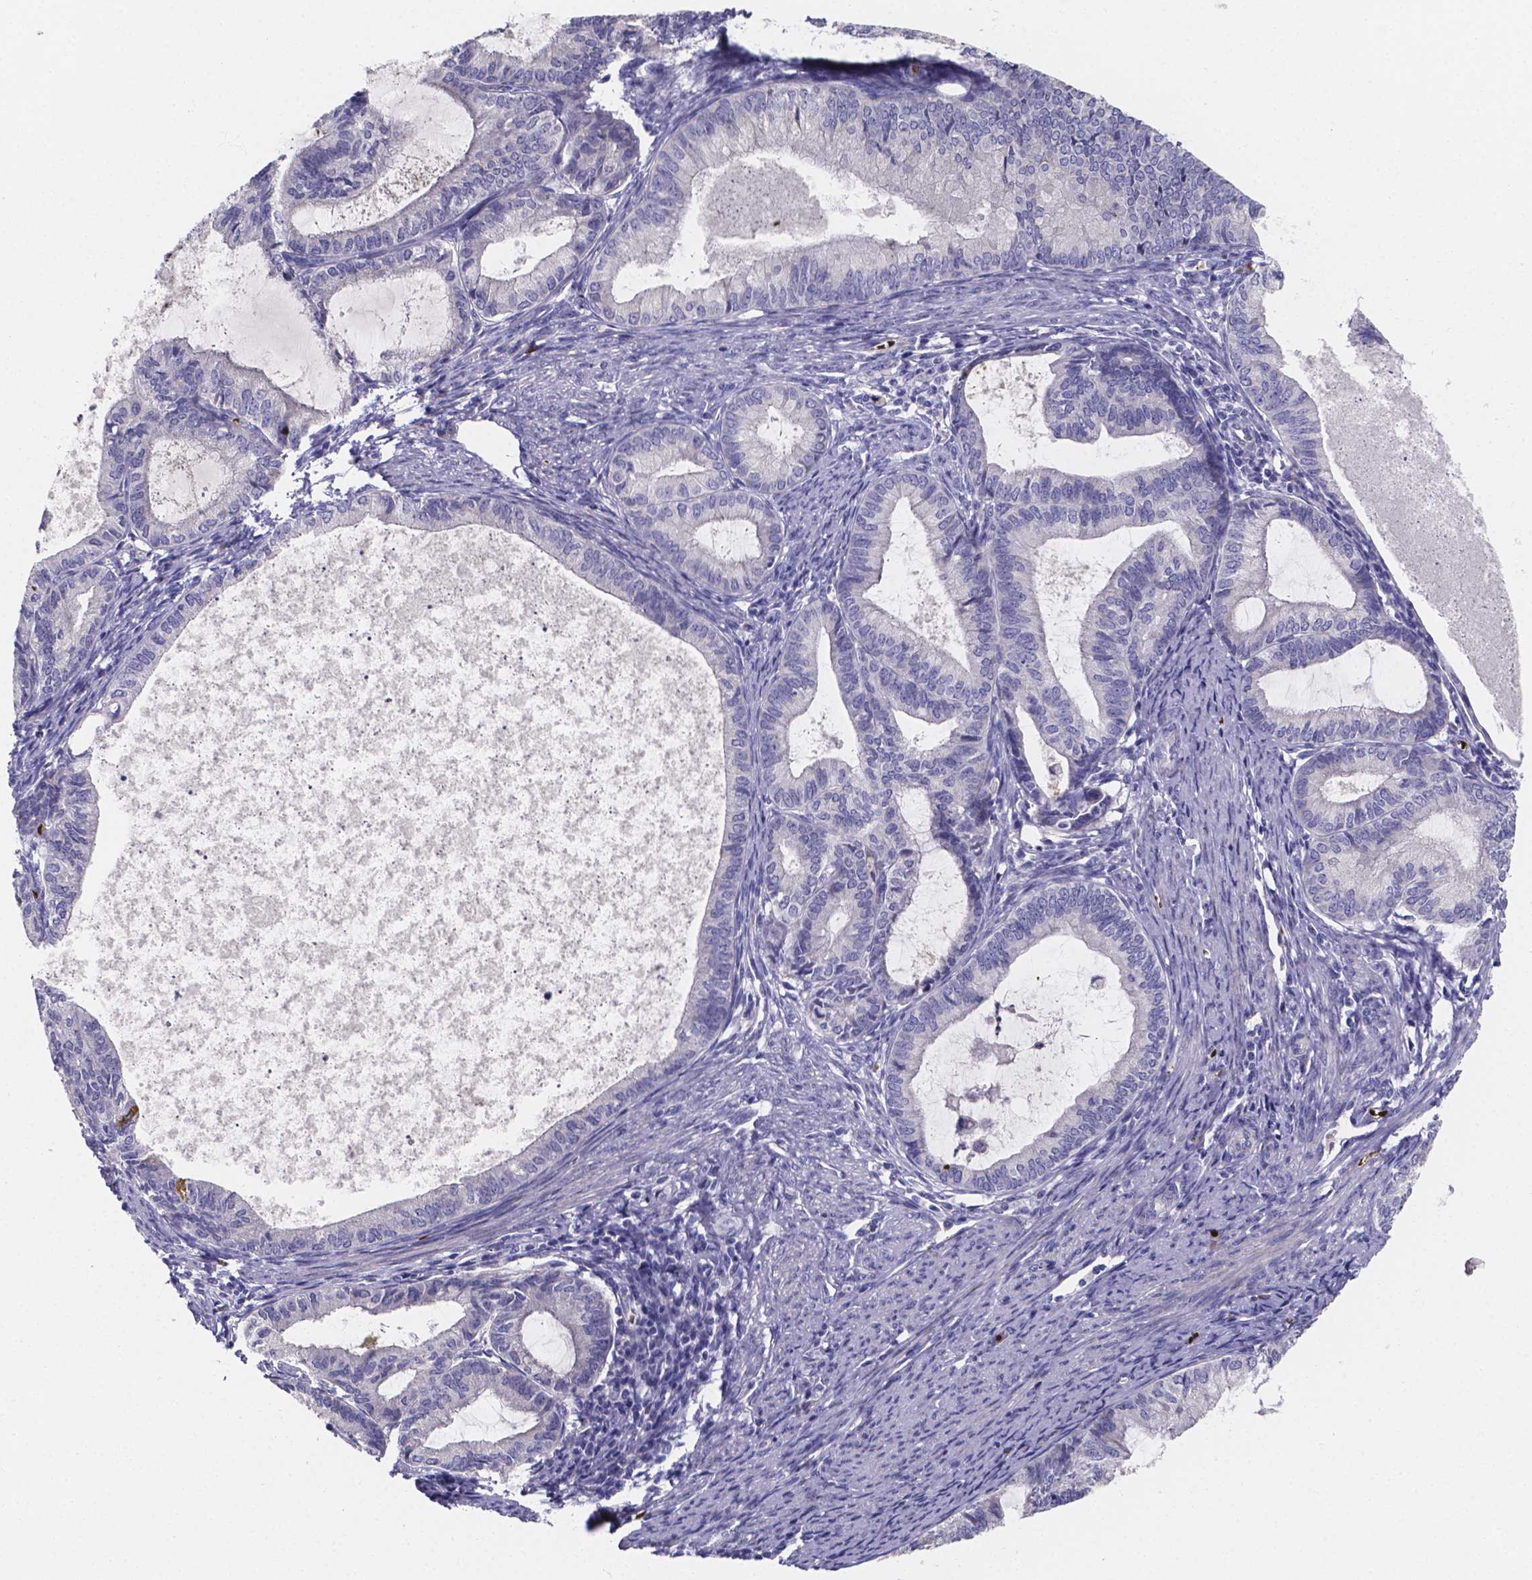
{"staining": {"intensity": "negative", "quantity": "none", "location": "none"}, "tissue": "endometrial cancer", "cell_type": "Tumor cells", "image_type": "cancer", "snomed": [{"axis": "morphology", "description": "Adenocarcinoma, NOS"}, {"axis": "topography", "description": "Endometrium"}], "caption": "A micrograph of human endometrial cancer (adenocarcinoma) is negative for staining in tumor cells.", "gene": "GABRA3", "patient": {"sex": "female", "age": 86}}